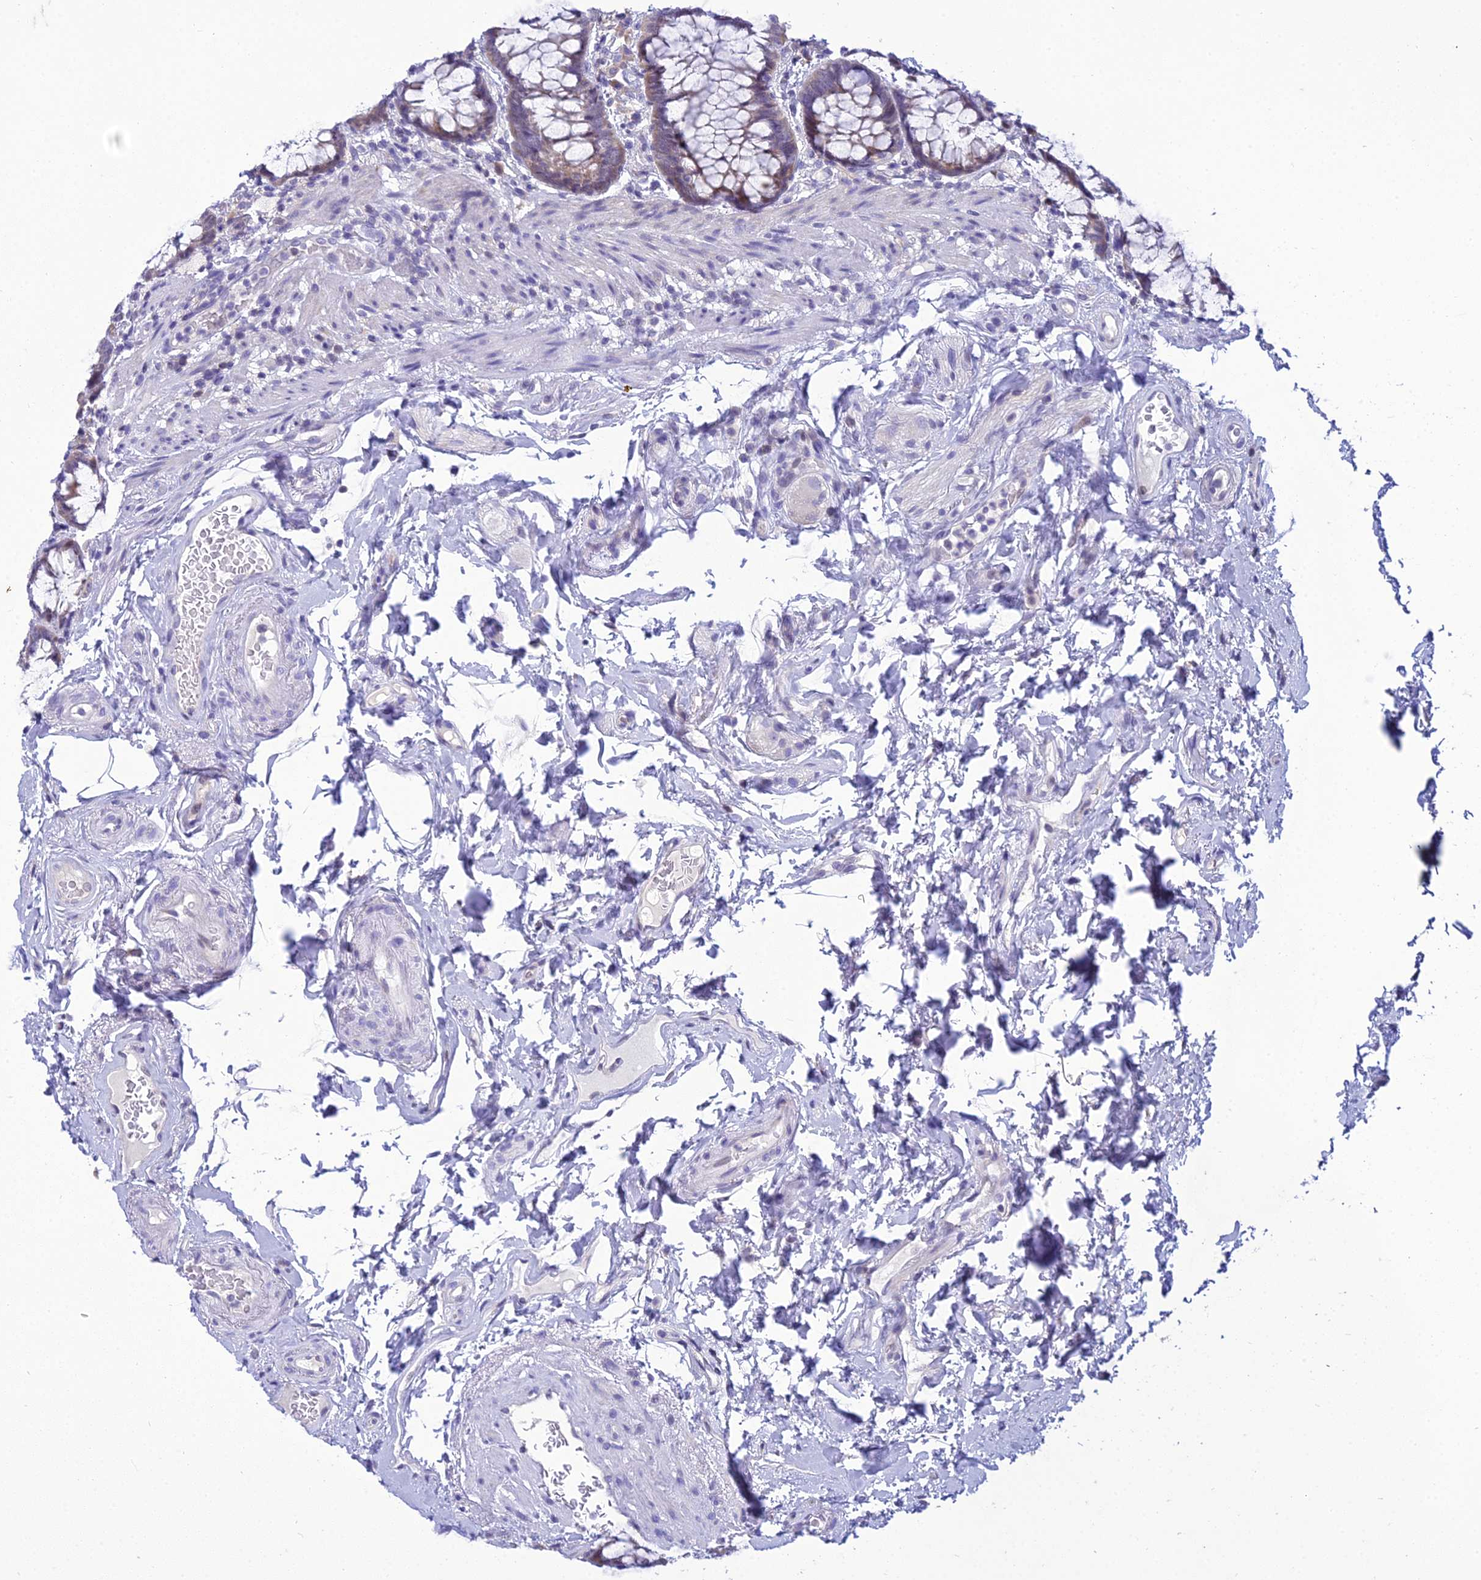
{"staining": {"intensity": "weak", "quantity": "25%-75%", "location": "cytoplasmic/membranous"}, "tissue": "rectum", "cell_type": "Glandular cells", "image_type": "normal", "snomed": [{"axis": "morphology", "description": "Normal tissue, NOS"}, {"axis": "topography", "description": "Rectum"}], "caption": "Immunohistochemical staining of unremarkable human rectum shows 25%-75% levels of weak cytoplasmic/membranous protein expression in approximately 25%-75% of glandular cells. (IHC, brightfield microscopy, high magnification).", "gene": "ZMIZ1", "patient": {"sex": "male", "age": 83}}